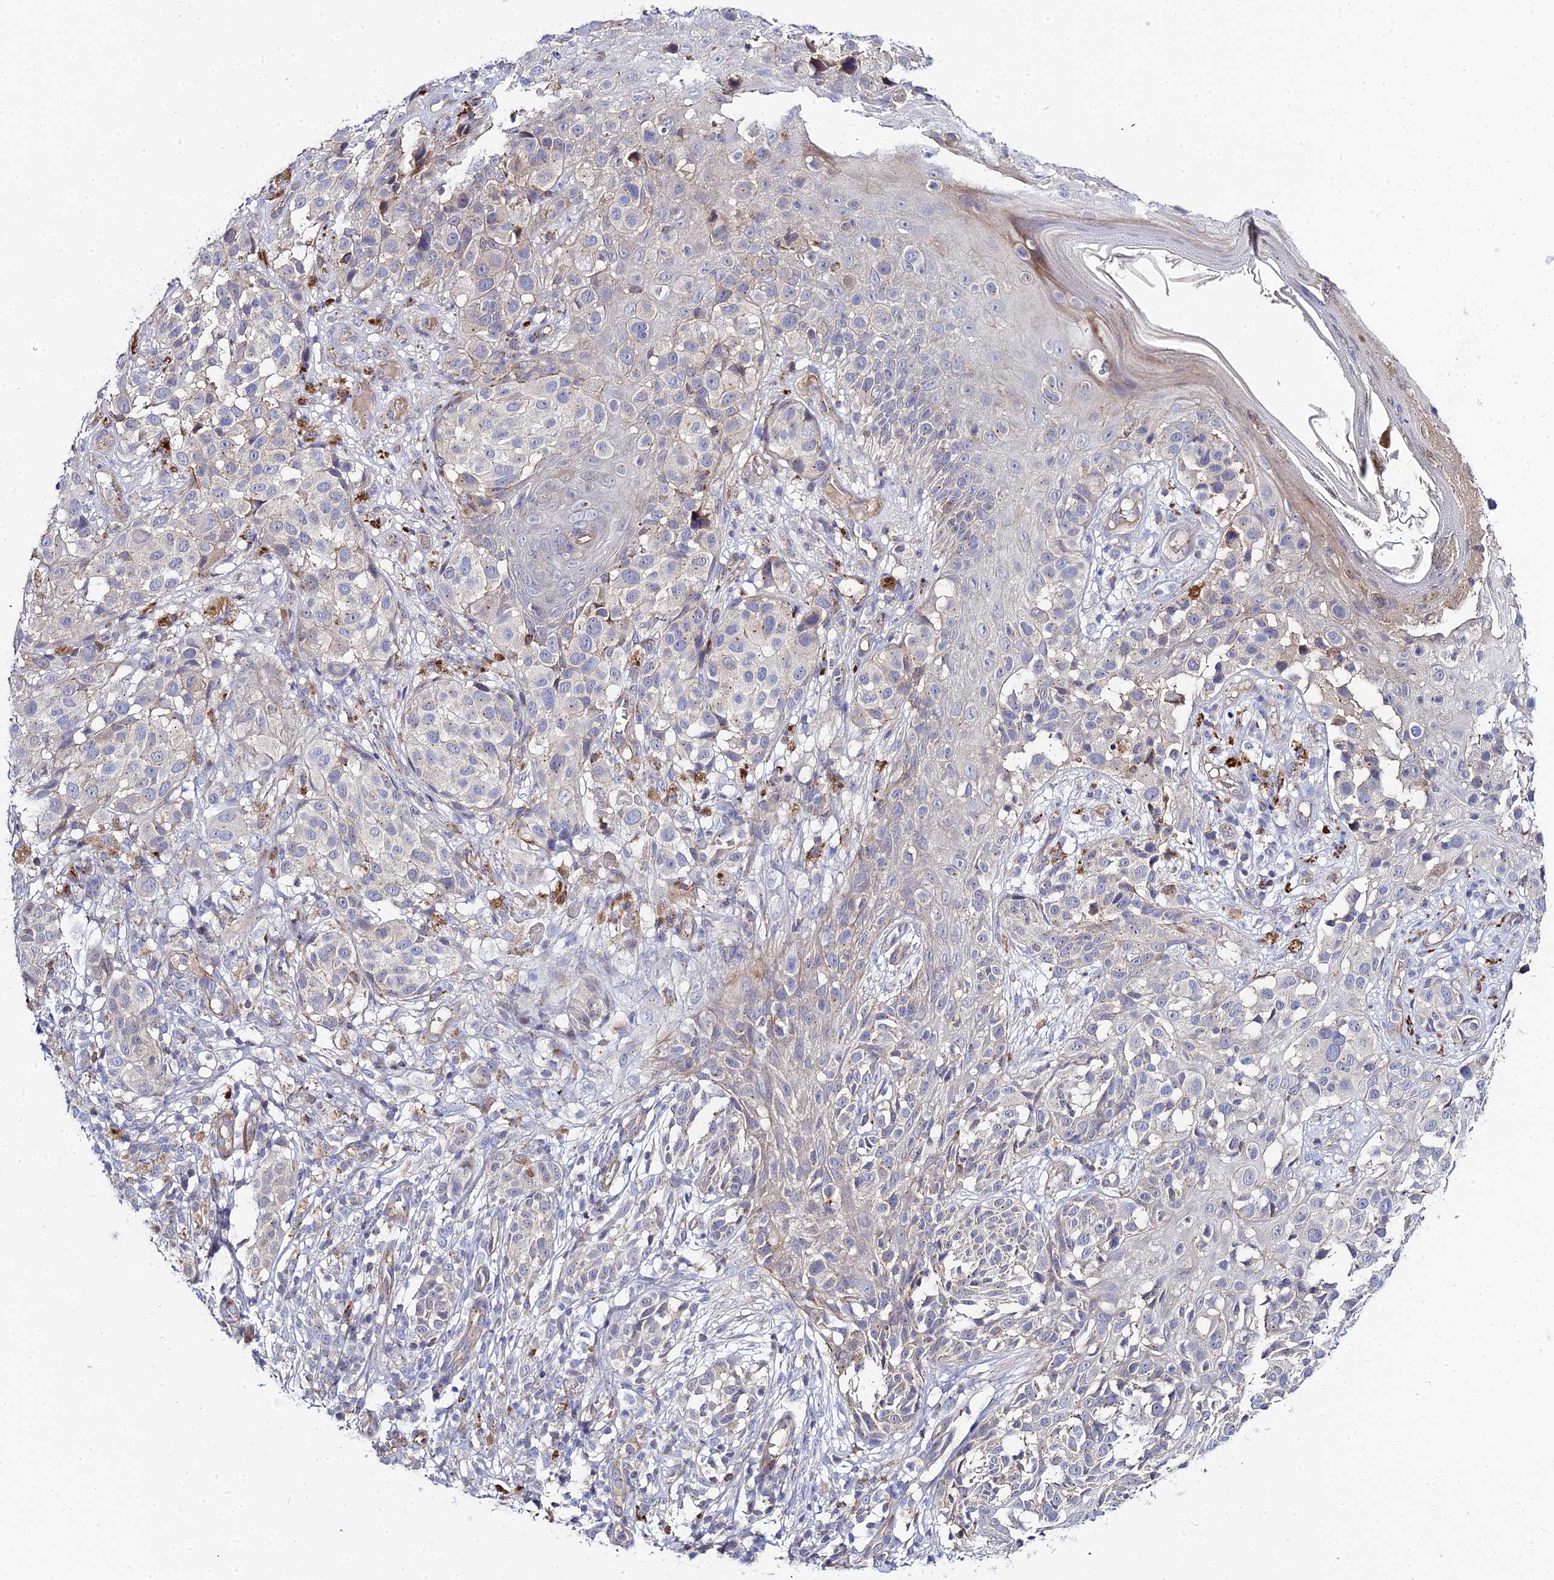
{"staining": {"intensity": "negative", "quantity": "none", "location": "none"}, "tissue": "melanoma", "cell_type": "Tumor cells", "image_type": "cancer", "snomed": [{"axis": "morphology", "description": "Malignant melanoma, NOS"}, {"axis": "topography", "description": "Skin"}], "caption": "High power microscopy photomicrograph of an immunohistochemistry (IHC) micrograph of melanoma, revealing no significant staining in tumor cells.", "gene": "APOBEC3H", "patient": {"sex": "male", "age": 38}}